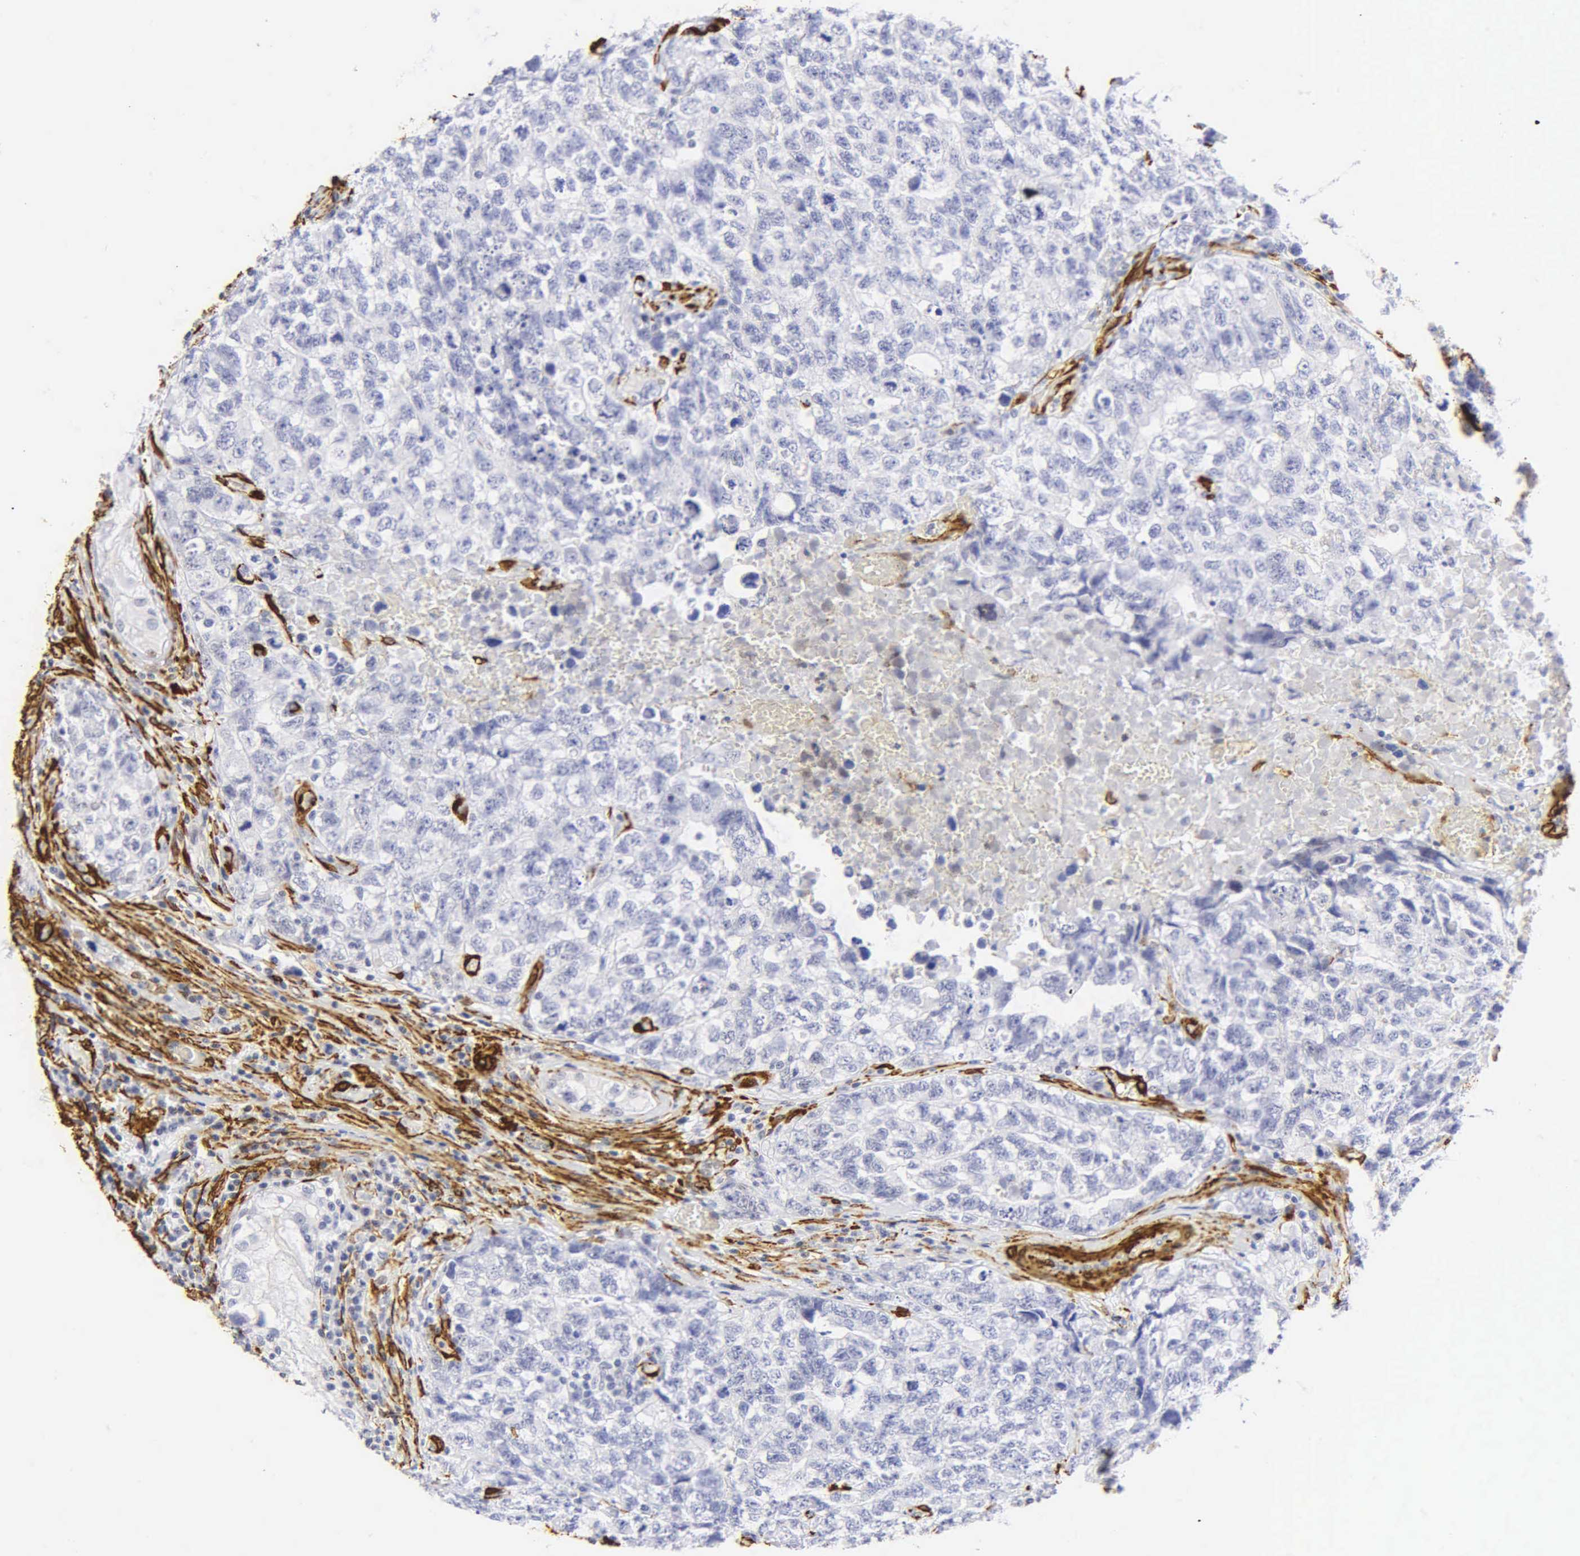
{"staining": {"intensity": "negative", "quantity": "none", "location": "none"}, "tissue": "testis cancer", "cell_type": "Tumor cells", "image_type": "cancer", "snomed": [{"axis": "morphology", "description": "Carcinoma, Embryonal, NOS"}, {"axis": "topography", "description": "Testis"}], "caption": "There is no significant positivity in tumor cells of testis cancer.", "gene": "ACTA2", "patient": {"sex": "male", "age": 31}}